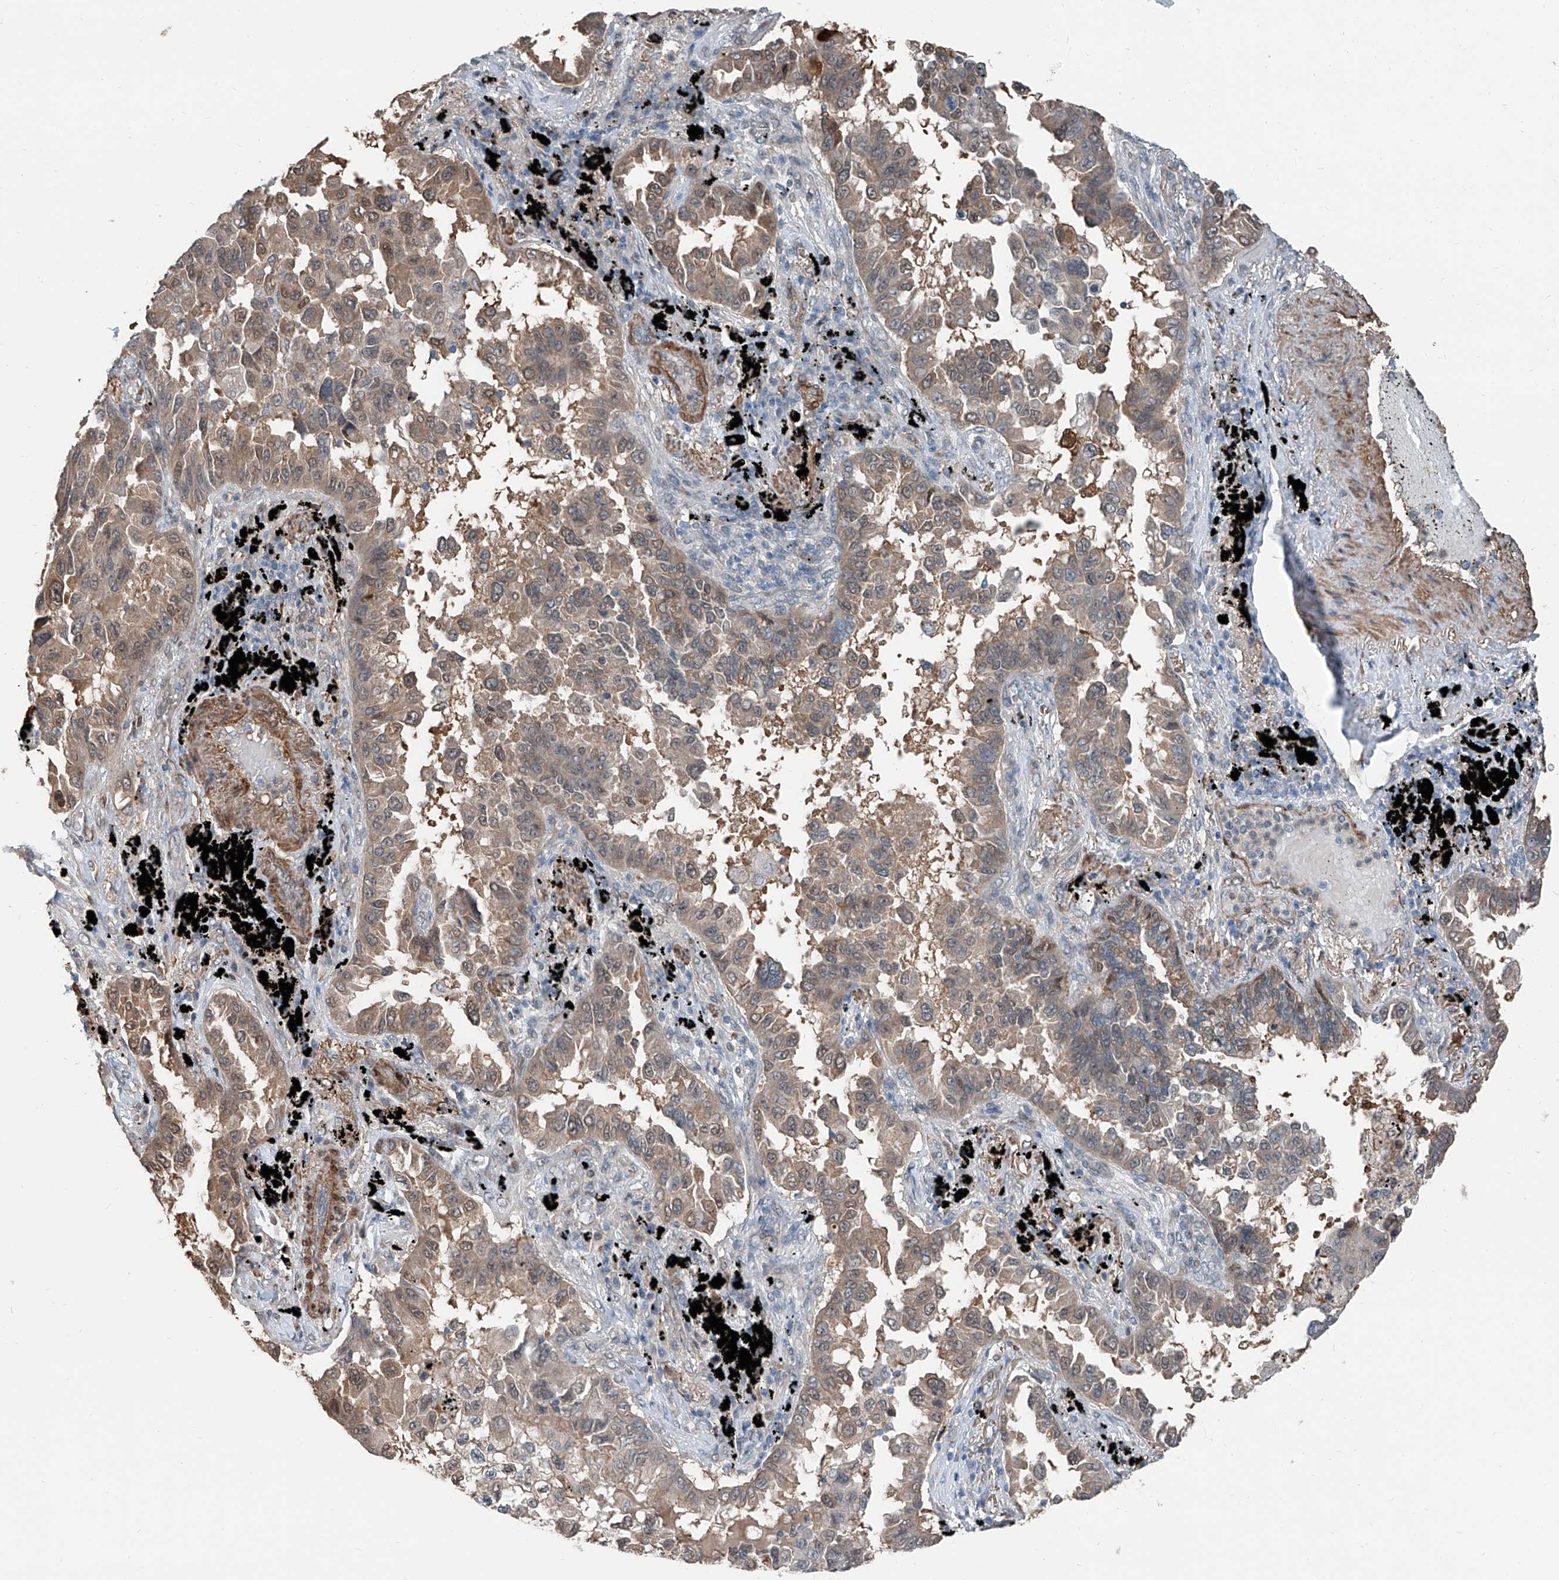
{"staining": {"intensity": "moderate", "quantity": ">75%", "location": "cytoplasmic/membranous"}, "tissue": "lung cancer", "cell_type": "Tumor cells", "image_type": "cancer", "snomed": [{"axis": "morphology", "description": "Adenocarcinoma, NOS"}, {"axis": "topography", "description": "Lung"}], "caption": "This is a photomicrograph of IHC staining of adenocarcinoma (lung), which shows moderate positivity in the cytoplasmic/membranous of tumor cells.", "gene": "HSPA6", "patient": {"sex": "female", "age": 67}}